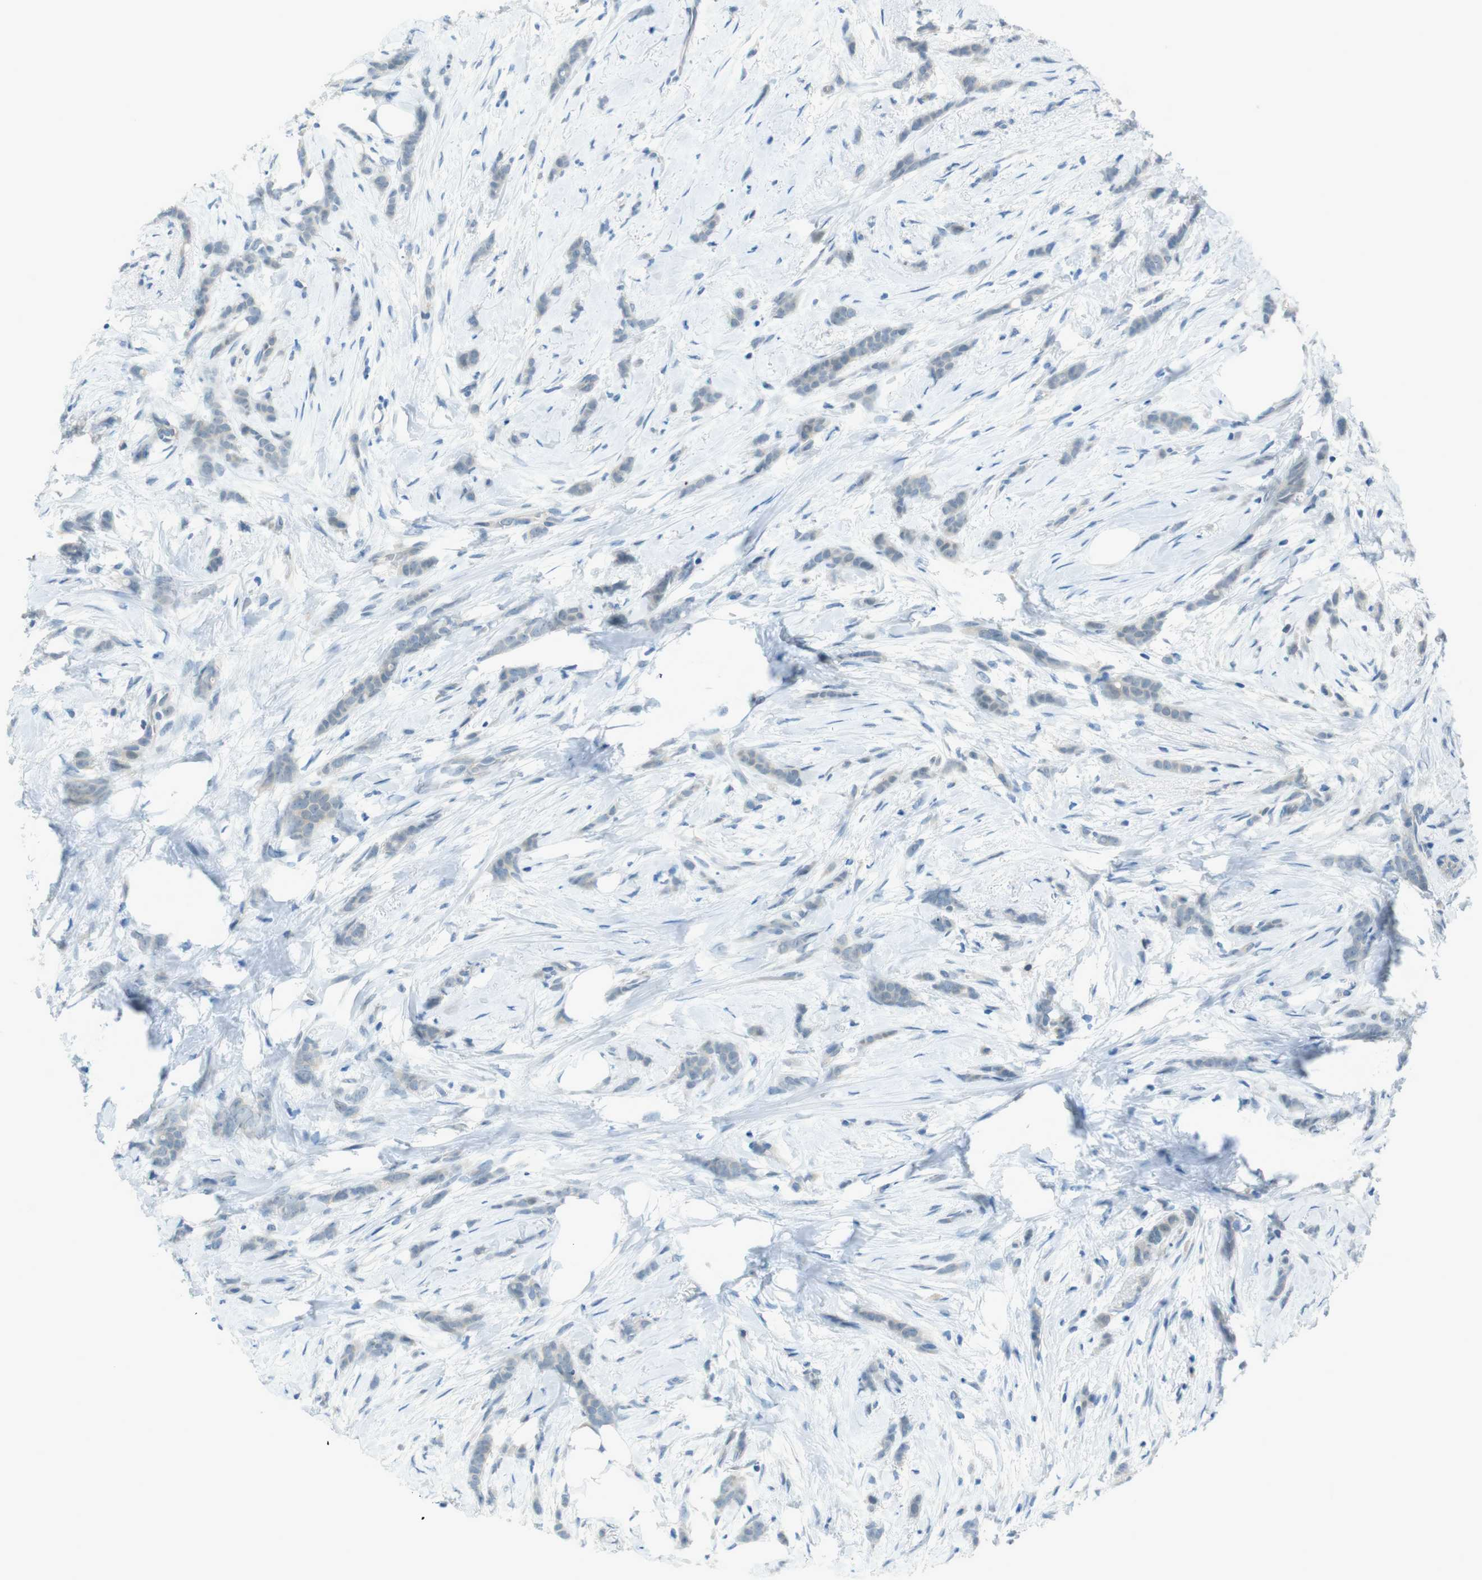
{"staining": {"intensity": "negative", "quantity": "none", "location": "none"}, "tissue": "breast cancer", "cell_type": "Tumor cells", "image_type": "cancer", "snomed": [{"axis": "morphology", "description": "Lobular carcinoma, in situ"}, {"axis": "morphology", "description": "Lobular carcinoma"}, {"axis": "topography", "description": "Breast"}], "caption": "A high-resolution photomicrograph shows immunohistochemistry (IHC) staining of lobular carcinoma (breast), which exhibits no significant expression in tumor cells. (Immunohistochemistry, brightfield microscopy, high magnification).", "gene": "ZDHHC20", "patient": {"sex": "female", "age": 41}}